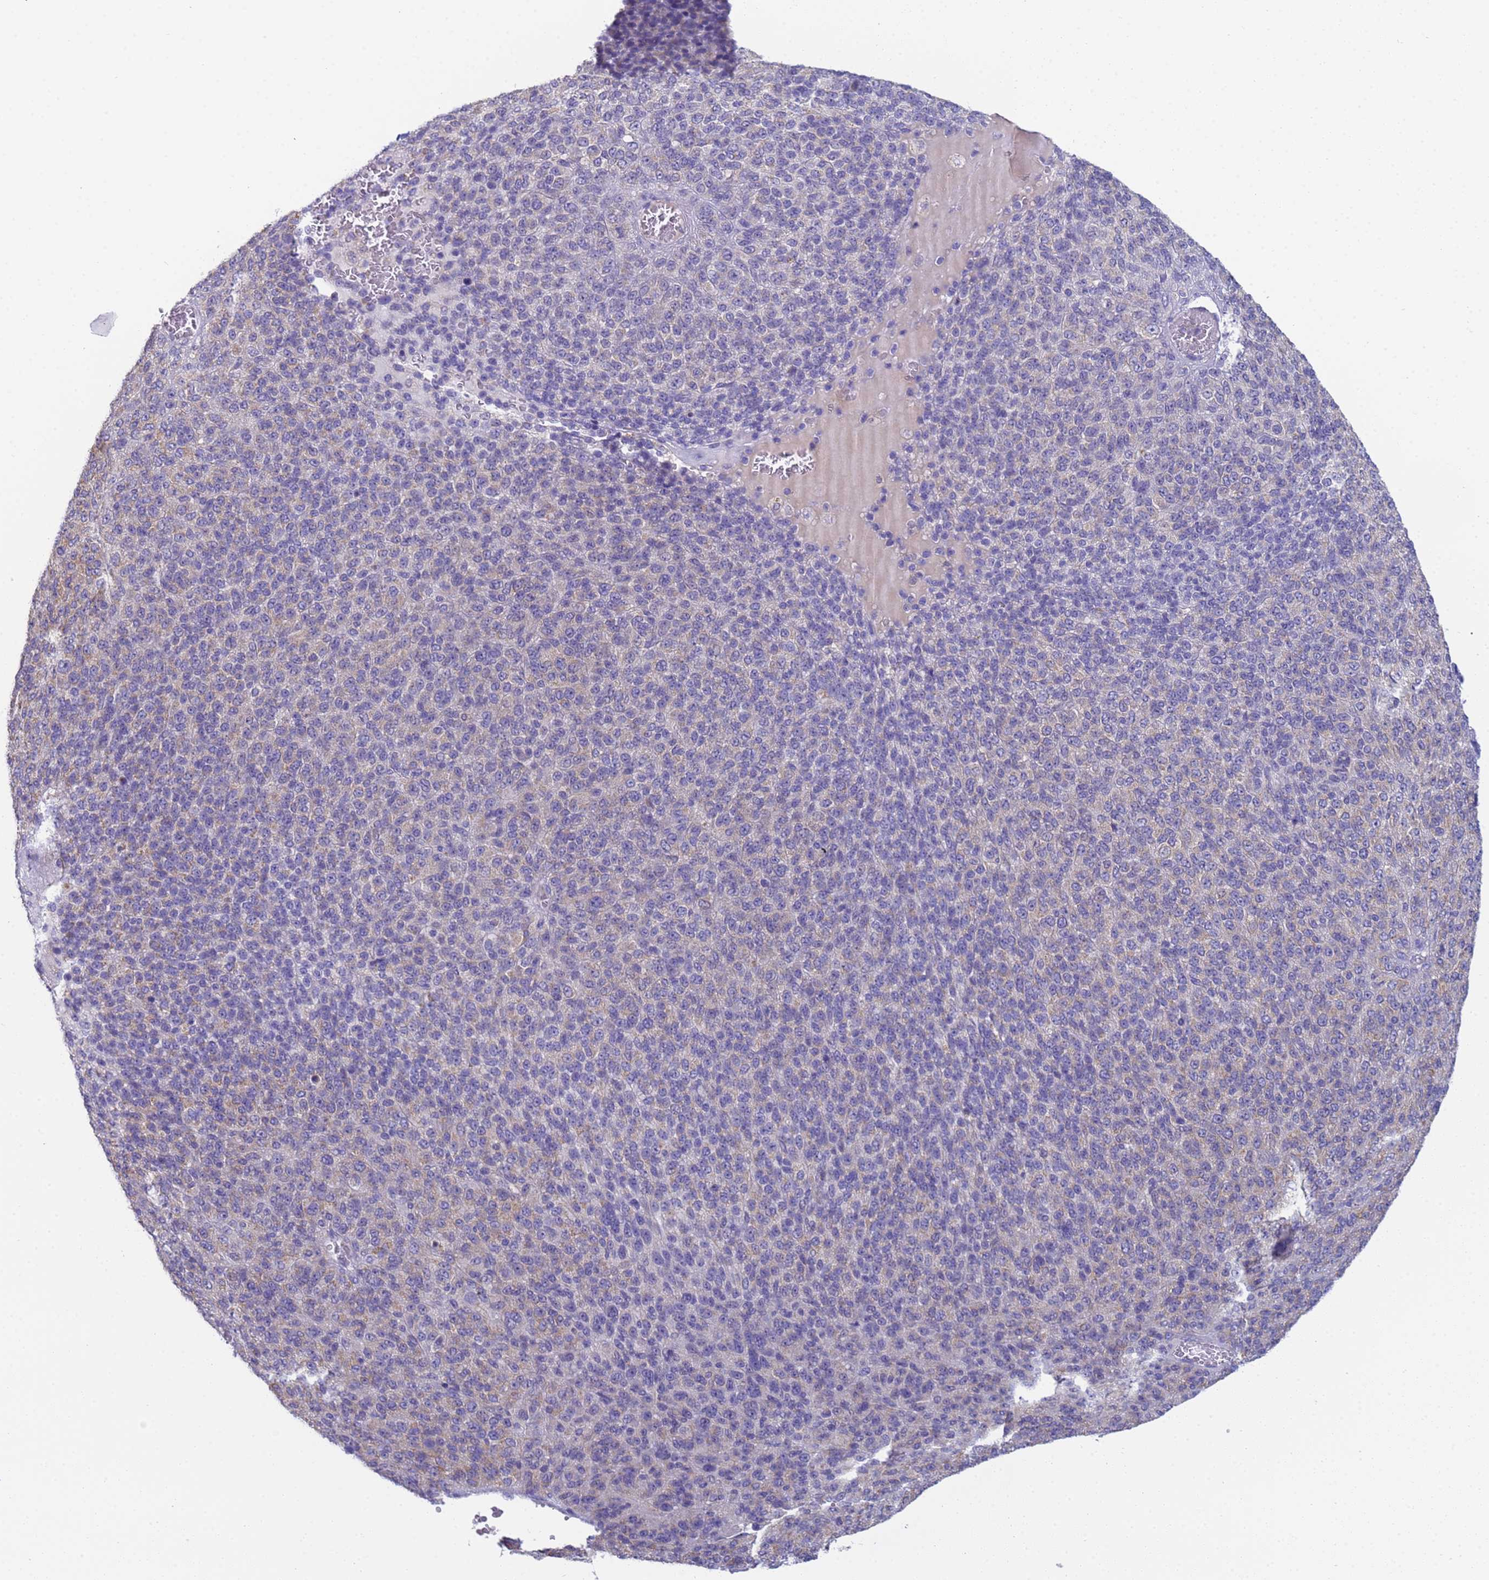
{"staining": {"intensity": "weak", "quantity": "<25%", "location": "cytoplasmic/membranous"}, "tissue": "melanoma", "cell_type": "Tumor cells", "image_type": "cancer", "snomed": [{"axis": "morphology", "description": "Malignant melanoma, Metastatic site"}, {"axis": "topography", "description": "Brain"}], "caption": "Tumor cells show no significant positivity in melanoma. (Immunohistochemistry, brightfield microscopy, high magnification).", "gene": "CR1", "patient": {"sex": "female", "age": 56}}